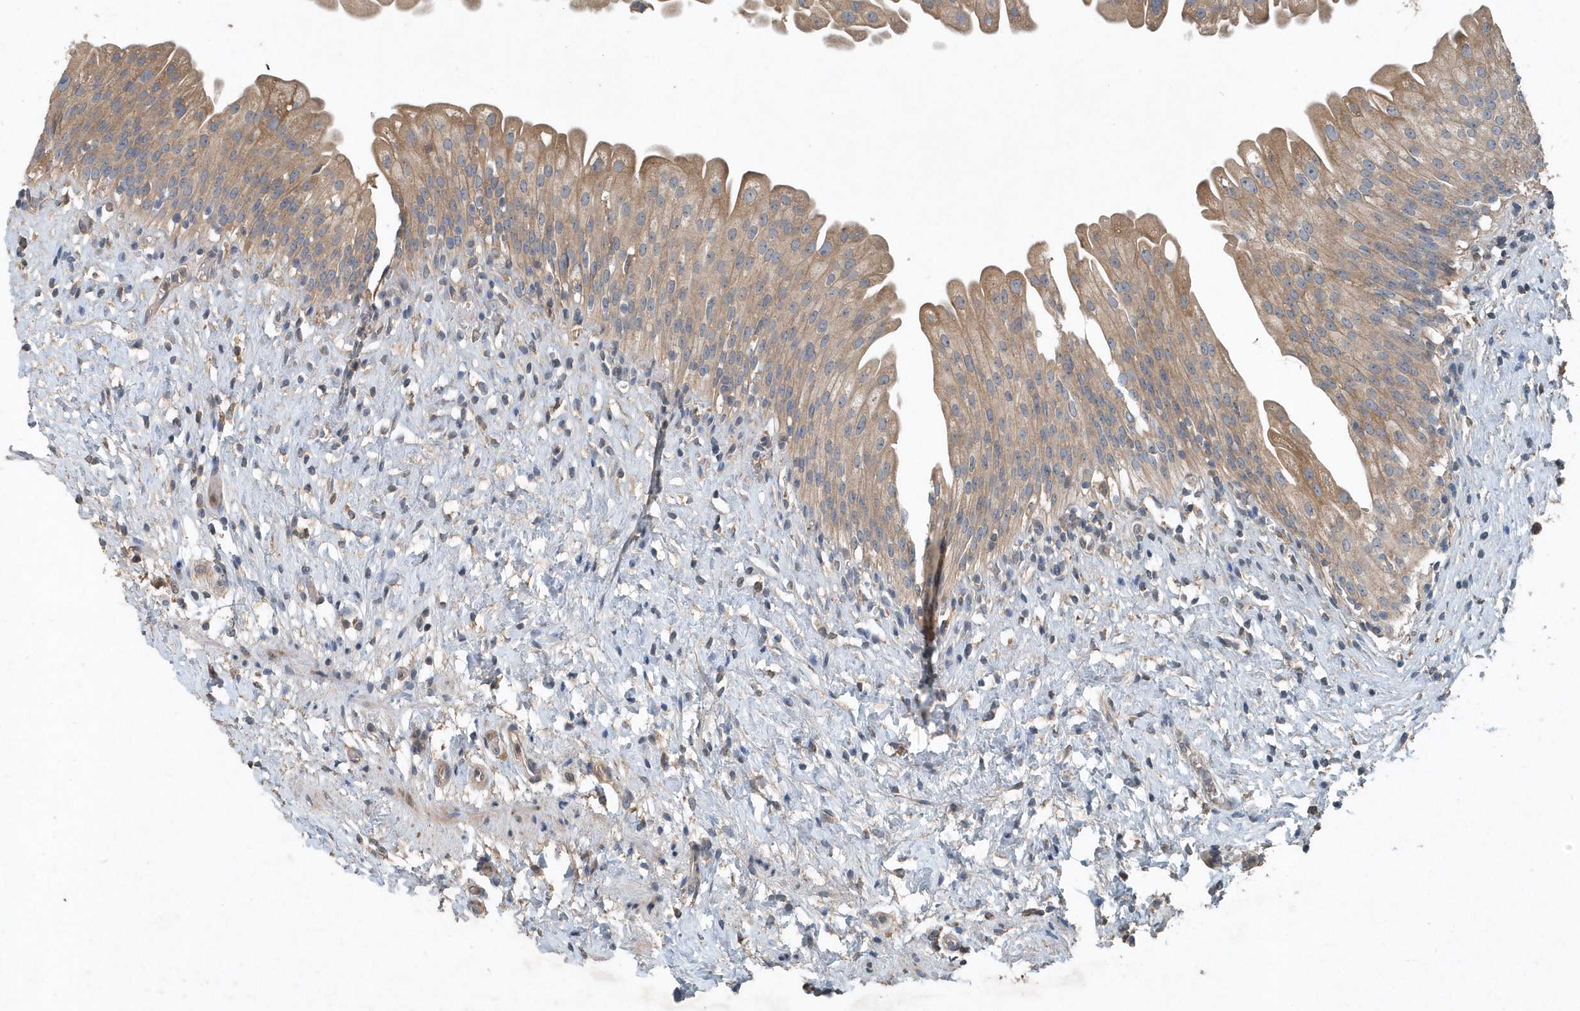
{"staining": {"intensity": "moderate", "quantity": "25%-75%", "location": "cytoplasmic/membranous"}, "tissue": "urinary bladder", "cell_type": "Urothelial cells", "image_type": "normal", "snomed": [{"axis": "morphology", "description": "Normal tissue, NOS"}, {"axis": "topography", "description": "Urinary bladder"}], "caption": "IHC micrograph of unremarkable human urinary bladder stained for a protein (brown), which demonstrates medium levels of moderate cytoplasmic/membranous positivity in approximately 25%-75% of urothelial cells.", "gene": "SCFD2", "patient": {"sex": "female", "age": 27}}